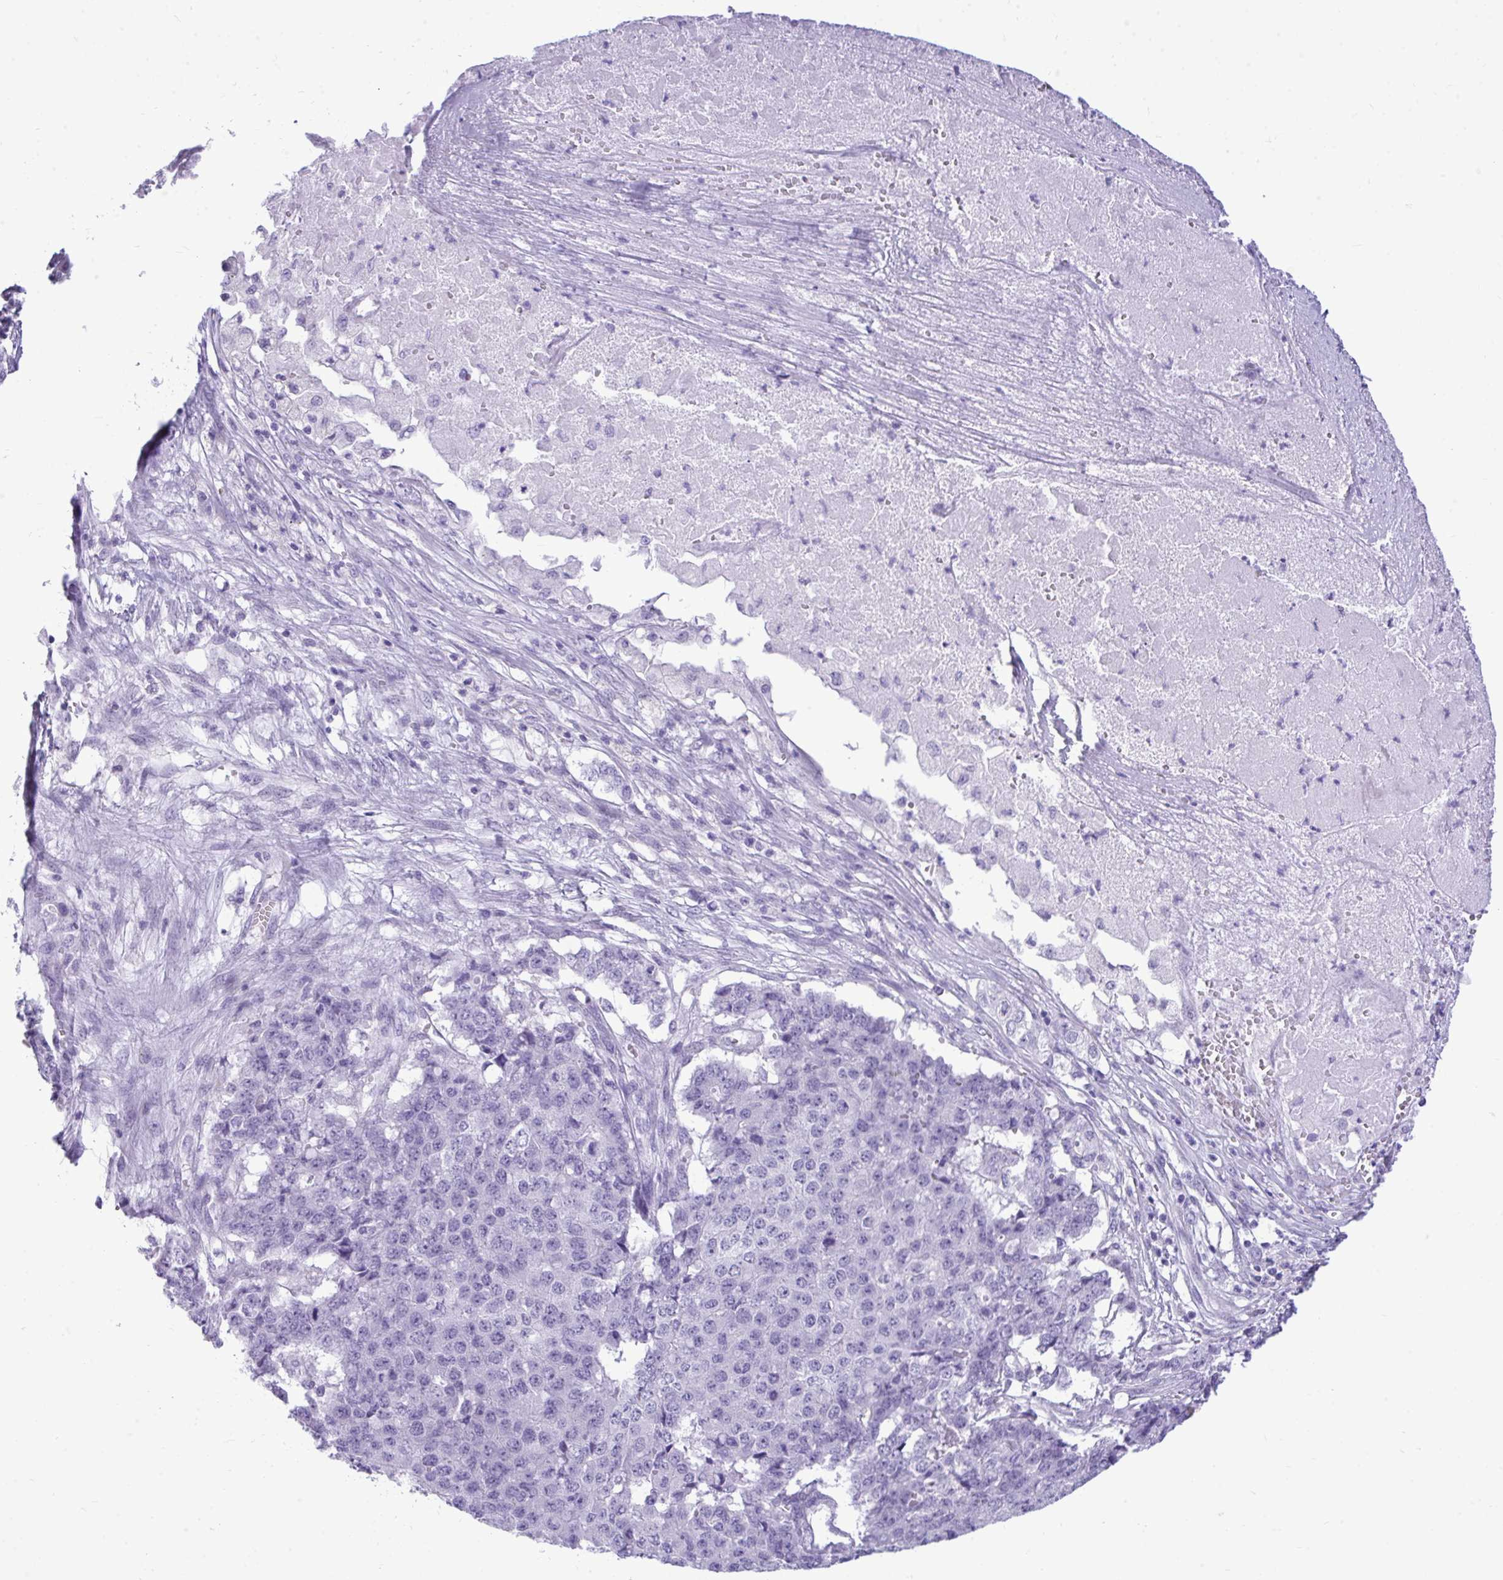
{"staining": {"intensity": "negative", "quantity": "none", "location": "none"}, "tissue": "pancreatic cancer", "cell_type": "Tumor cells", "image_type": "cancer", "snomed": [{"axis": "morphology", "description": "Adenocarcinoma, NOS"}, {"axis": "topography", "description": "Pancreas"}], "caption": "There is no significant staining in tumor cells of adenocarcinoma (pancreatic).", "gene": "PRM2", "patient": {"sex": "male", "age": 50}}